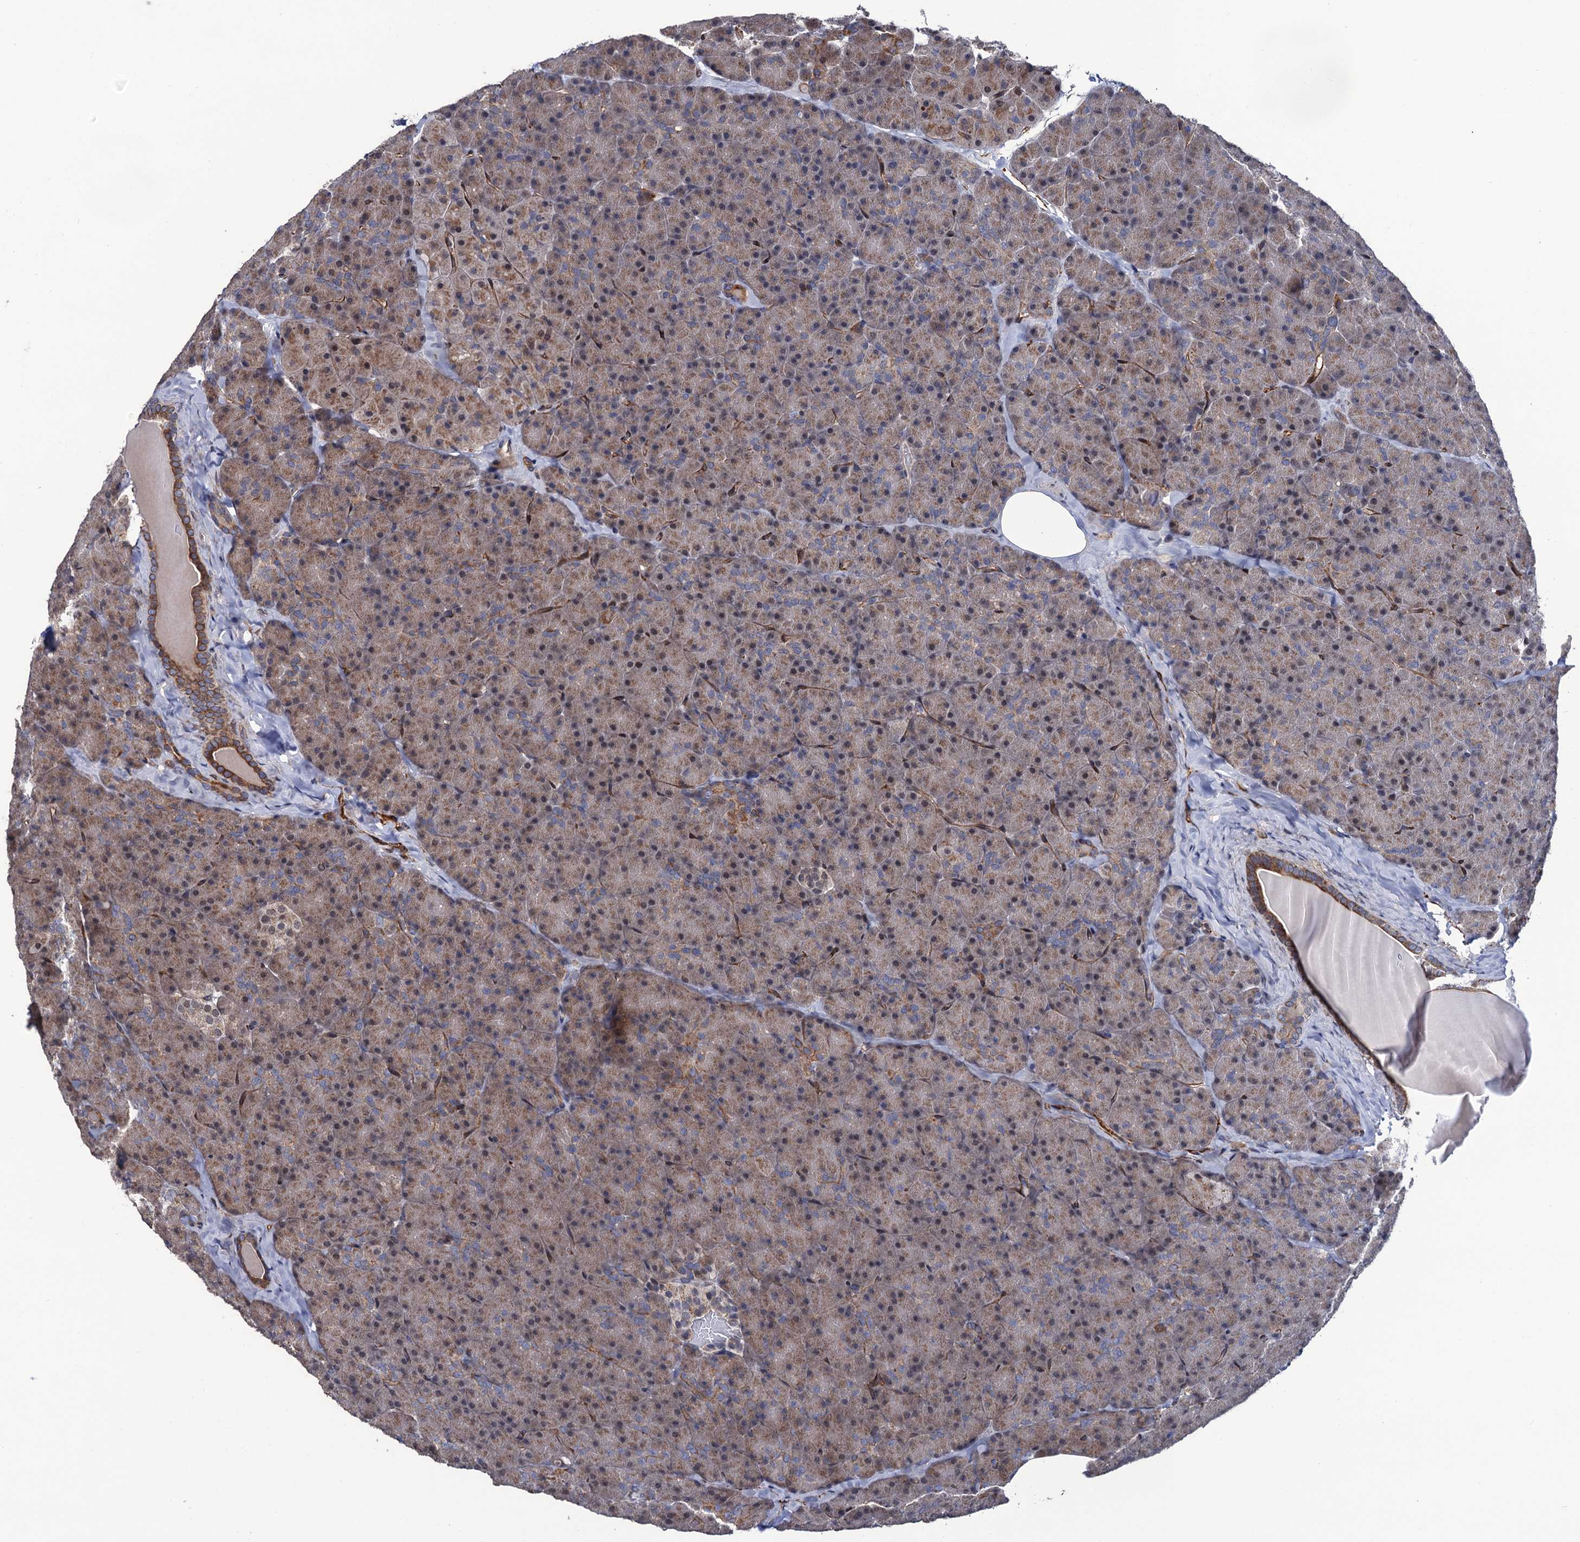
{"staining": {"intensity": "moderate", "quantity": "25%-75%", "location": "cytoplasmic/membranous,nuclear"}, "tissue": "pancreas", "cell_type": "Exocrine glandular cells", "image_type": "normal", "snomed": [{"axis": "morphology", "description": "Normal tissue, NOS"}, {"axis": "topography", "description": "Pancreas"}], "caption": "The immunohistochemical stain highlights moderate cytoplasmic/membranous,nuclear expression in exocrine glandular cells of benign pancreas.", "gene": "LRRC63", "patient": {"sex": "male", "age": 36}}